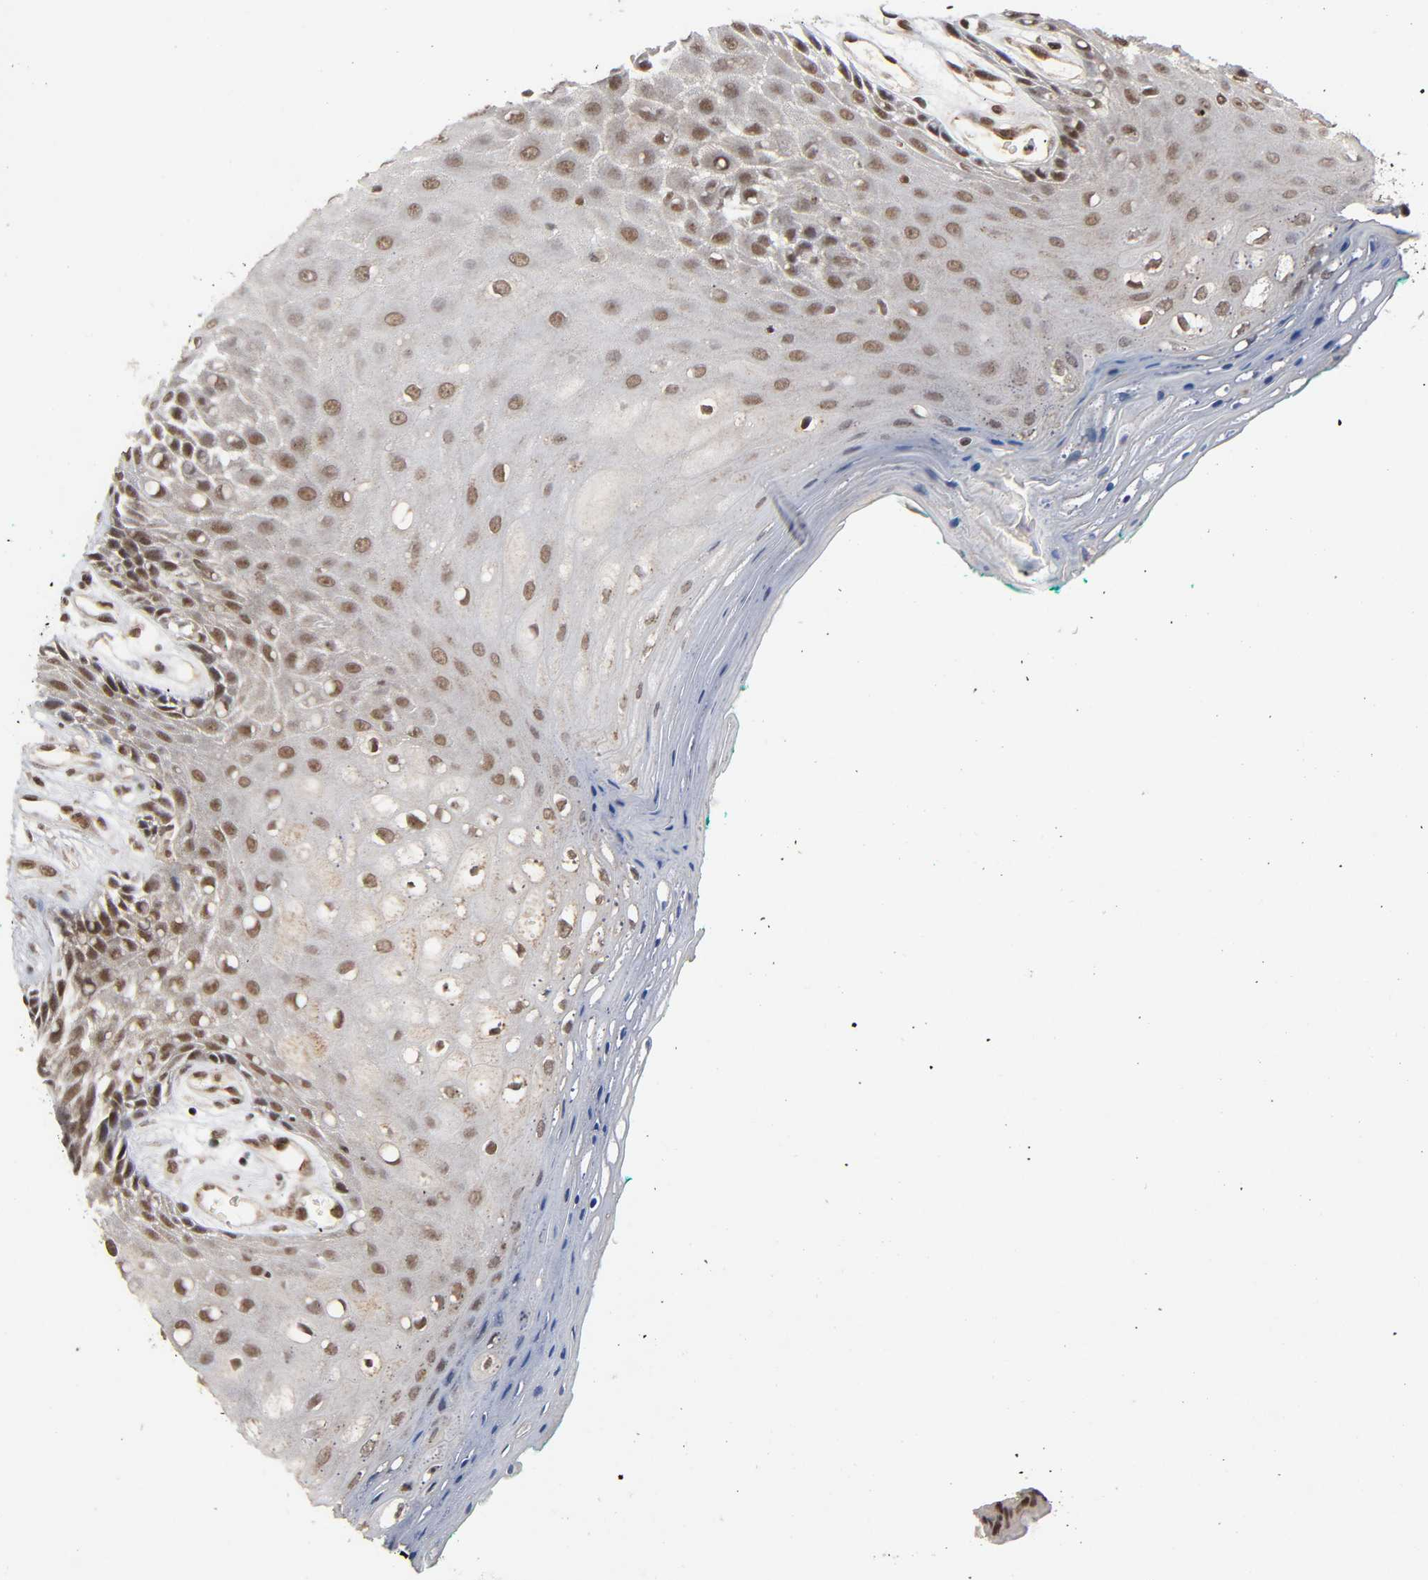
{"staining": {"intensity": "strong", "quantity": "25%-75%", "location": "cytoplasmic/membranous,nuclear"}, "tissue": "oral mucosa", "cell_type": "Squamous epithelial cells", "image_type": "normal", "snomed": [{"axis": "morphology", "description": "Normal tissue, NOS"}, {"axis": "morphology", "description": "Squamous cell carcinoma, NOS"}, {"axis": "topography", "description": "Skeletal muscle"}, {"axis": "topography", "description": "Oral tissue"}, {"axis": "topography", "description": "Head-Neck"}], "caption": "Immunohistochemistry of normal oral mucosa reveals high levels of strong cytoplasmic/membranous,nuclear positivity in about 25%-75% of squamous epithelial cells.", "gene": "ZNF384", "patient": {"sex": "female", "age": 84}}